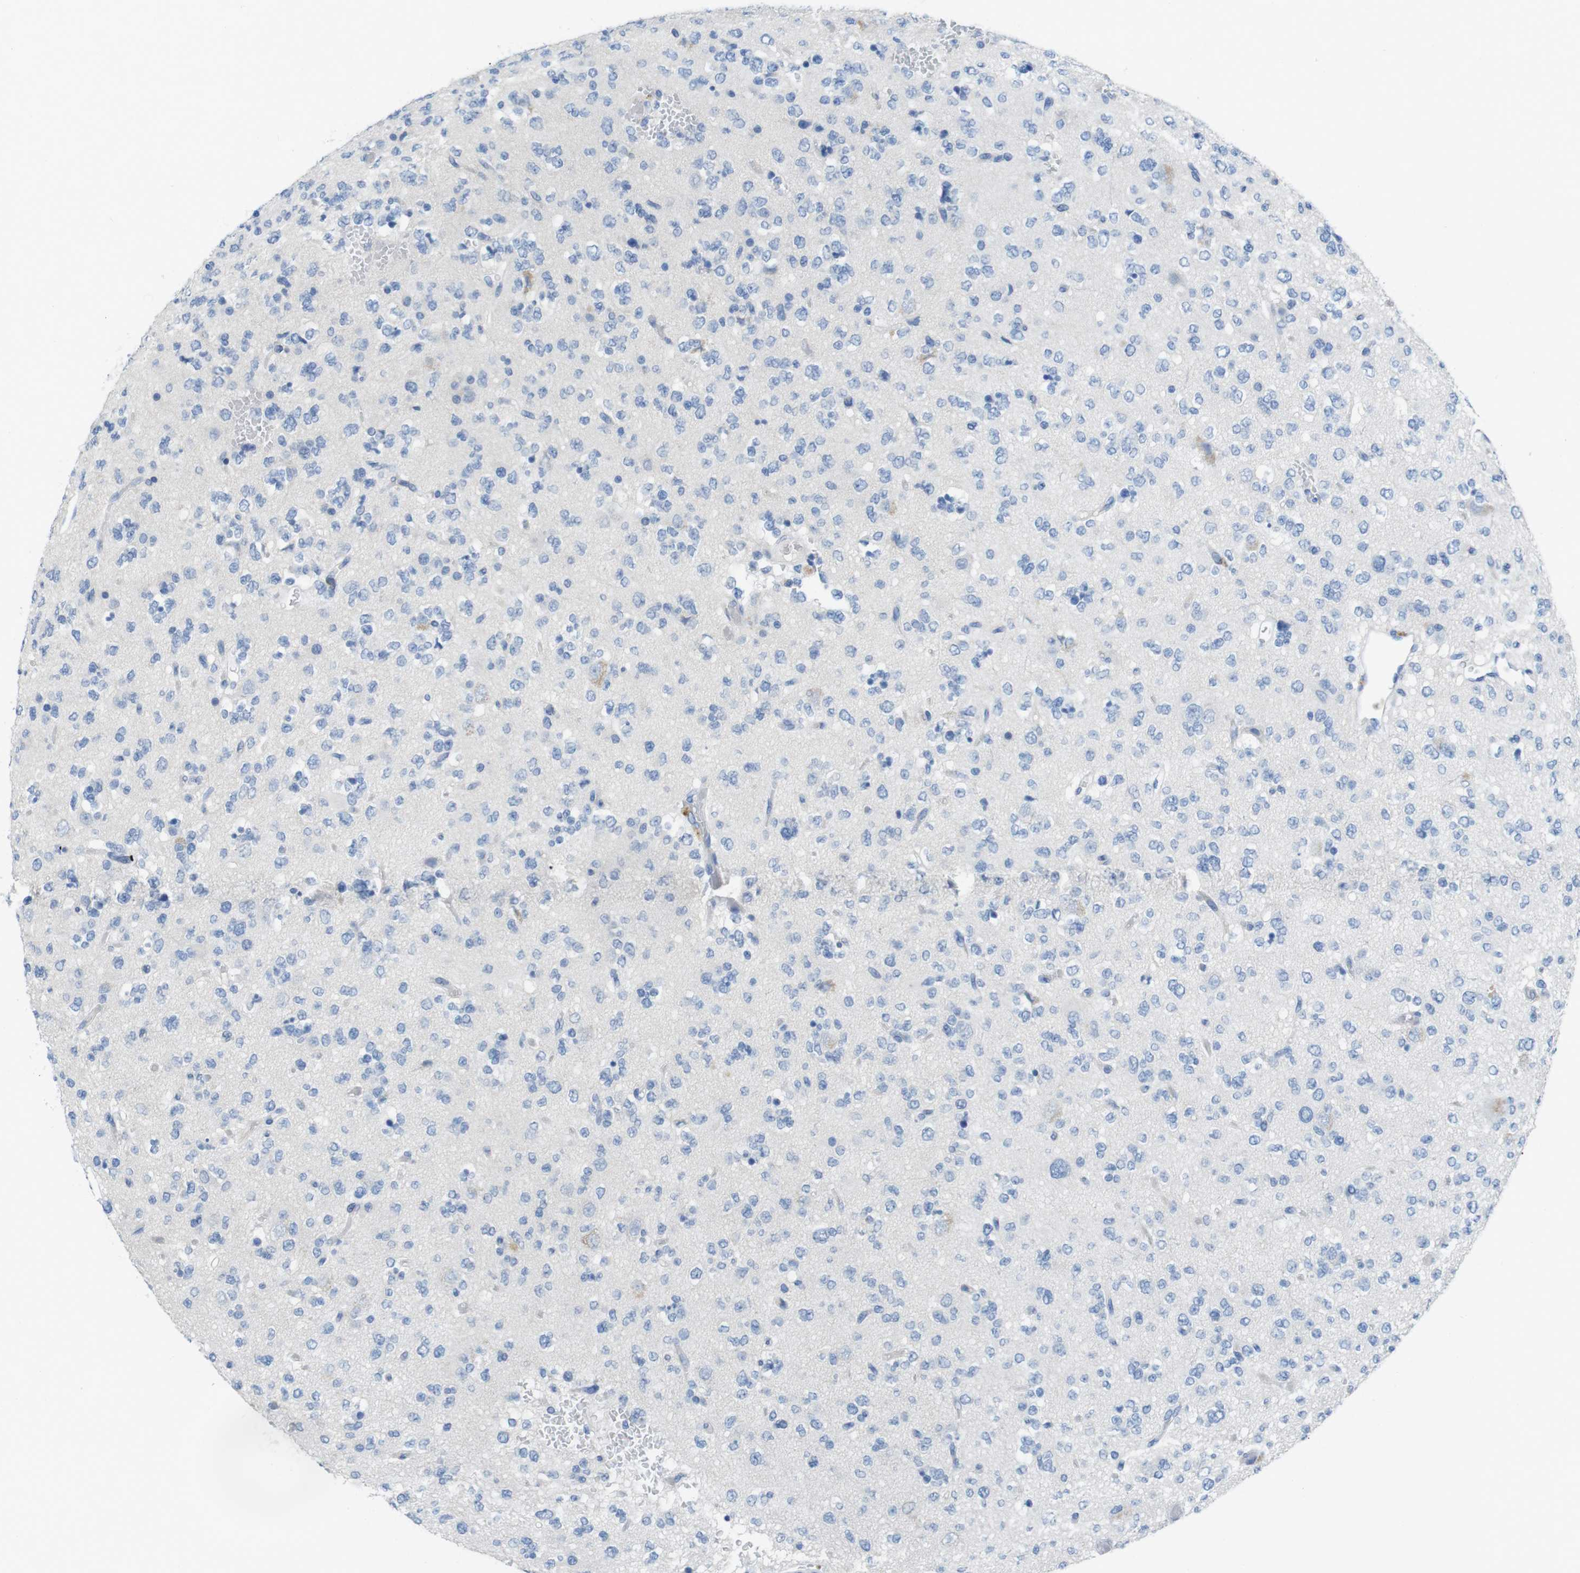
{"staining": {"intensity": "negative", "quantity": "none", "location": "none"}, "tissue": "glioma", "cell_type": "Tumor cells", "image_type": "cancer", "snomed": [{"axis": "morphology", "description": "Glioma, malignant, Low grade"}, {"axis": "topography", "description": "Brain"}], "caption": "This is an IHC image of human low-grade glioma (malignant). There is no expression in tumor cells.", "gene": "CD5", "patient": {"sex": "male", "age": 38}}